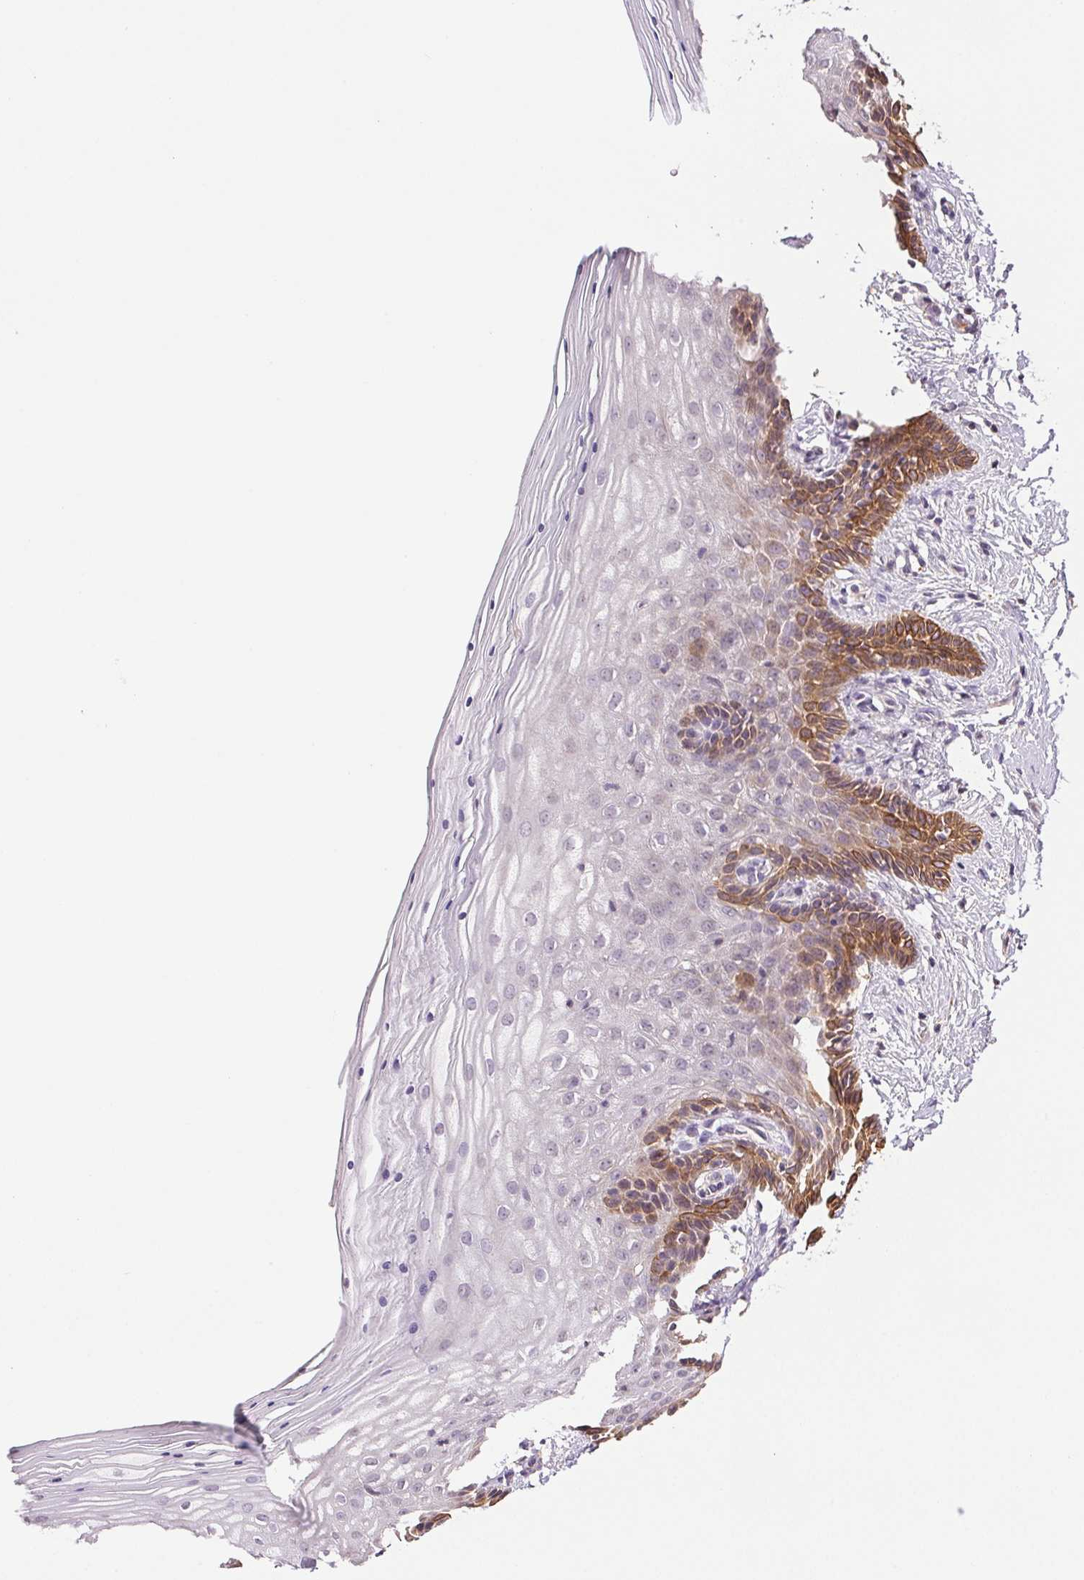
{"staining": {"intensity": "strong", "quantity": "<25%", "location": "cytoplasmic/membranous"}, "tissue": "vagina", "cell_type": "Squamous epithelial cells", "image_type": "normal", "snomed": [{"axis": "morphology", "description": "Normal tissue, NOS"}, {"axis": "topography", "description": "Vagina"}], "caption": "Immunohistochemical staining of unremarkable vagina shows <25% levels of strong cytoplasmic/membranous protein staining in about <25% of squamous epithelial cells. The protein of interest is stained brown, and the nuclei are stained in blue (DAB (3,3'-diaminobenzidine) IHC with brightfield microscopy, high magnification).", "gene": "TMEM253", "patient": {"sex": "female", "age": 45}}